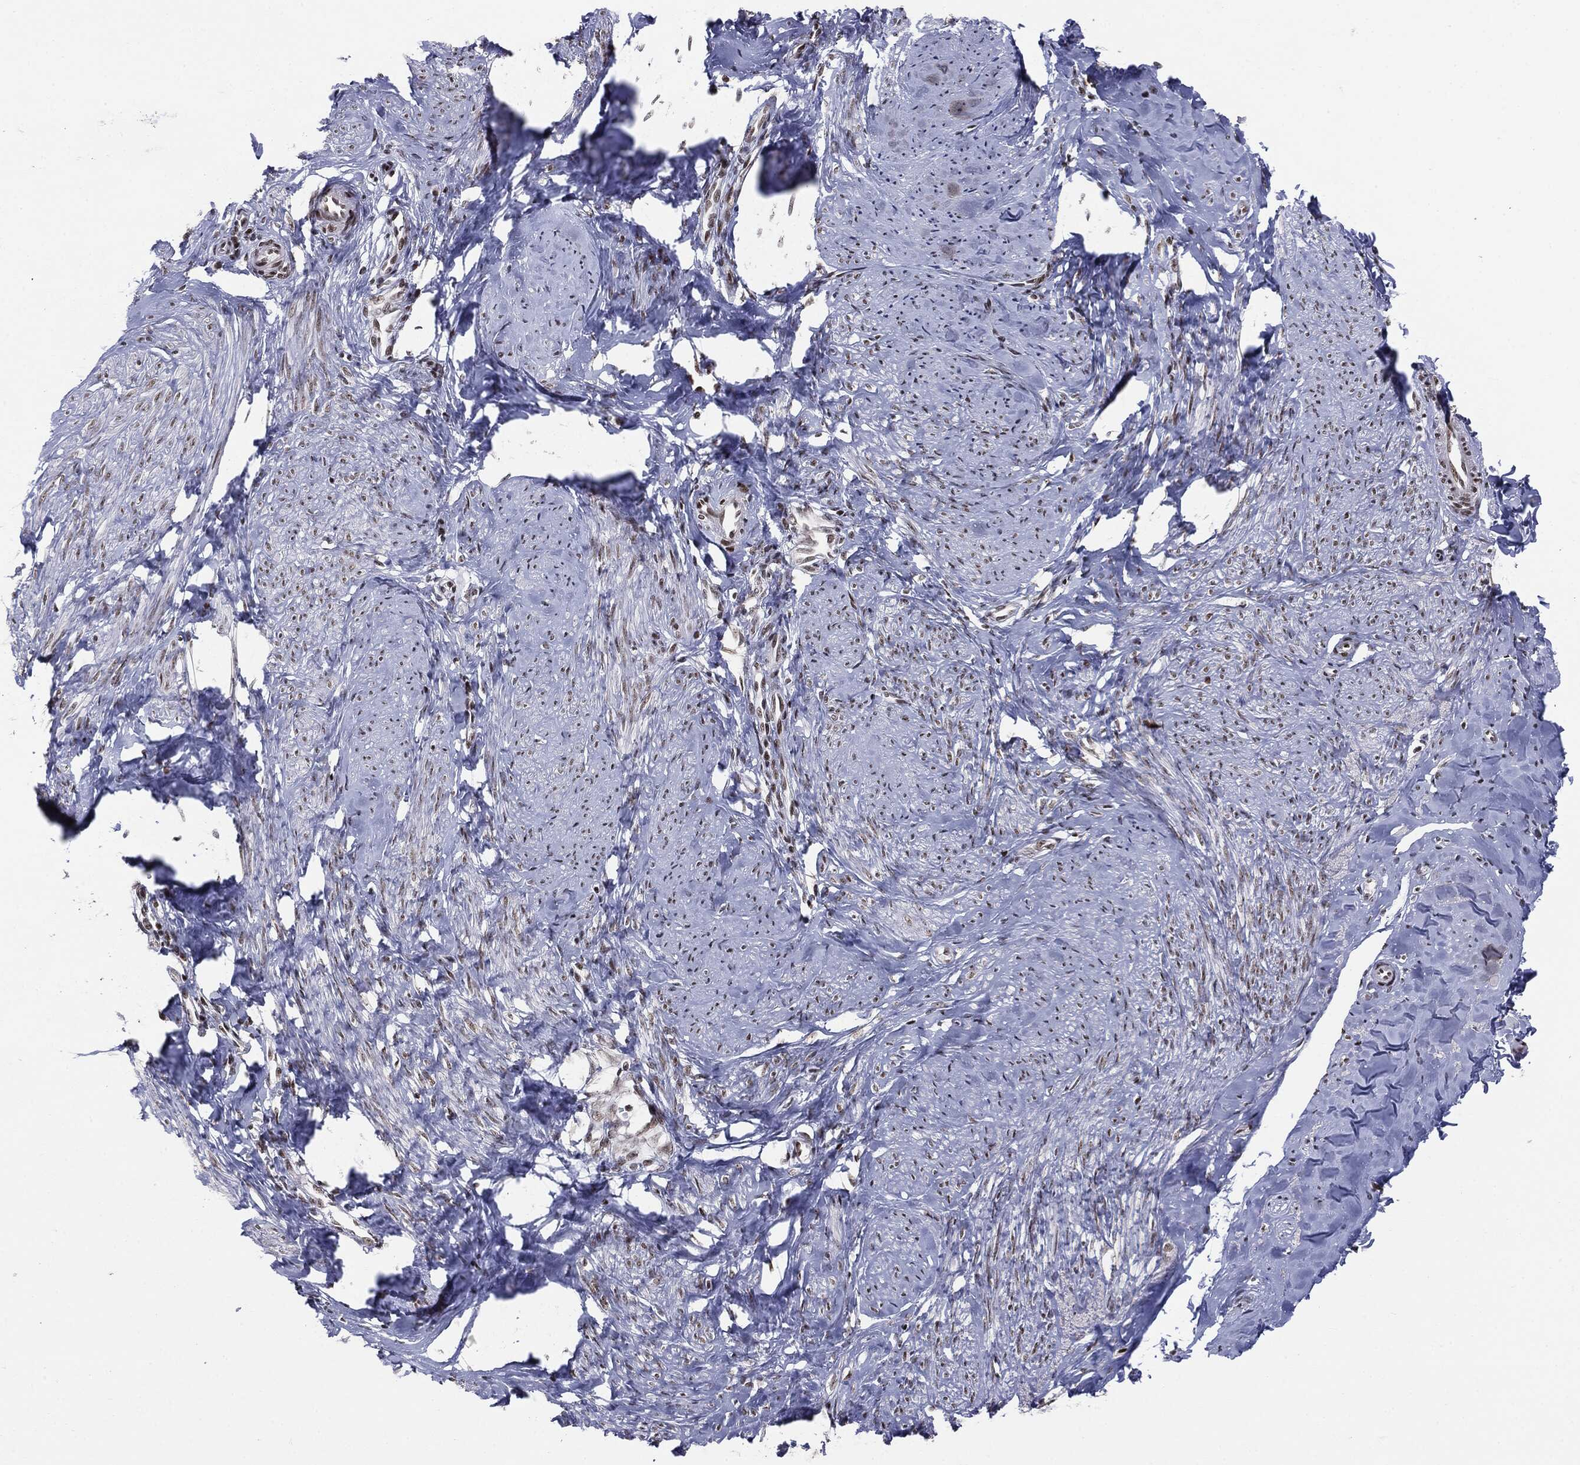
{"staining": {"intensity": "negative", "quantity": "none", "location": "none"}, "tissue": "smooth muscle", "cell_type": "Smooth muscle cells", "image_type": "normal", "snomed": [{"axis": "morphology", "description": "Normal tissue, NOS"}, {"axis": "topography", "description": "Smooth muscle"}], "caption": "The immunohistochemistry (IHC) photomicrograph has no significant expression in smooth muscle cells of smooth muscle.", "gene": "MDC1", "patient": {"sex": "female", "age": 48}}